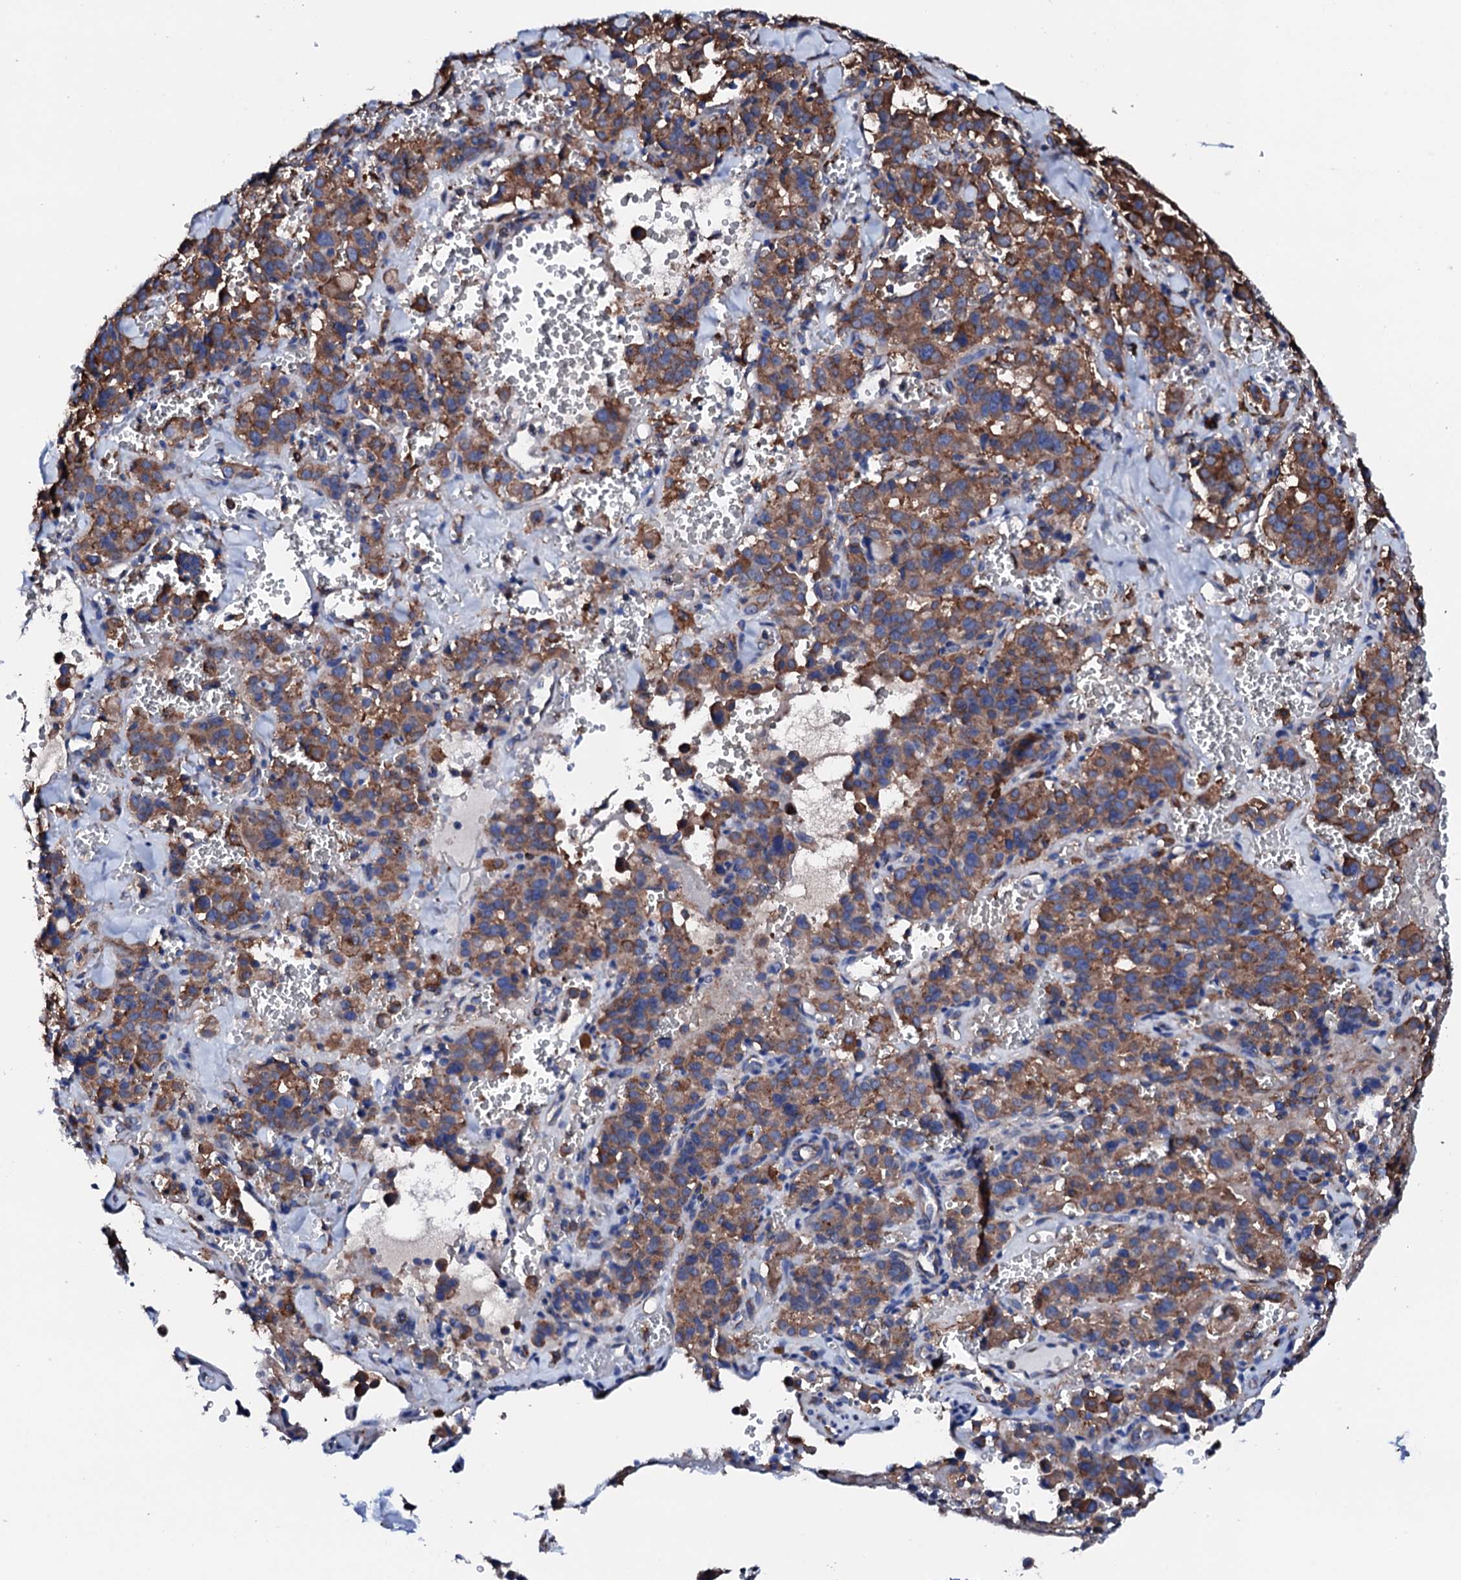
{"staining": {"intensity": "moderate", "quantity": ">75%", "location": "cytoplasmic/membranous"}, "tissue": "pancreatic cancer", "cell_type": "Tumor cells", "image_type": "cancer", "snomed": [{"axis": "morphology", "description": "Adenocarcinoma, NOS"}, {"axis": "topography", "description": "Pancreas"}], "caption": "This is an image of immunohistochemistry (IHC) staining of pancreatic cancer (adenocarcinoma), which shows moderate staining in the cytoplasmic/membranous of tumor cells.", "gene": "AMDHD1", "patient": {"sex": "male", "age": 65}}